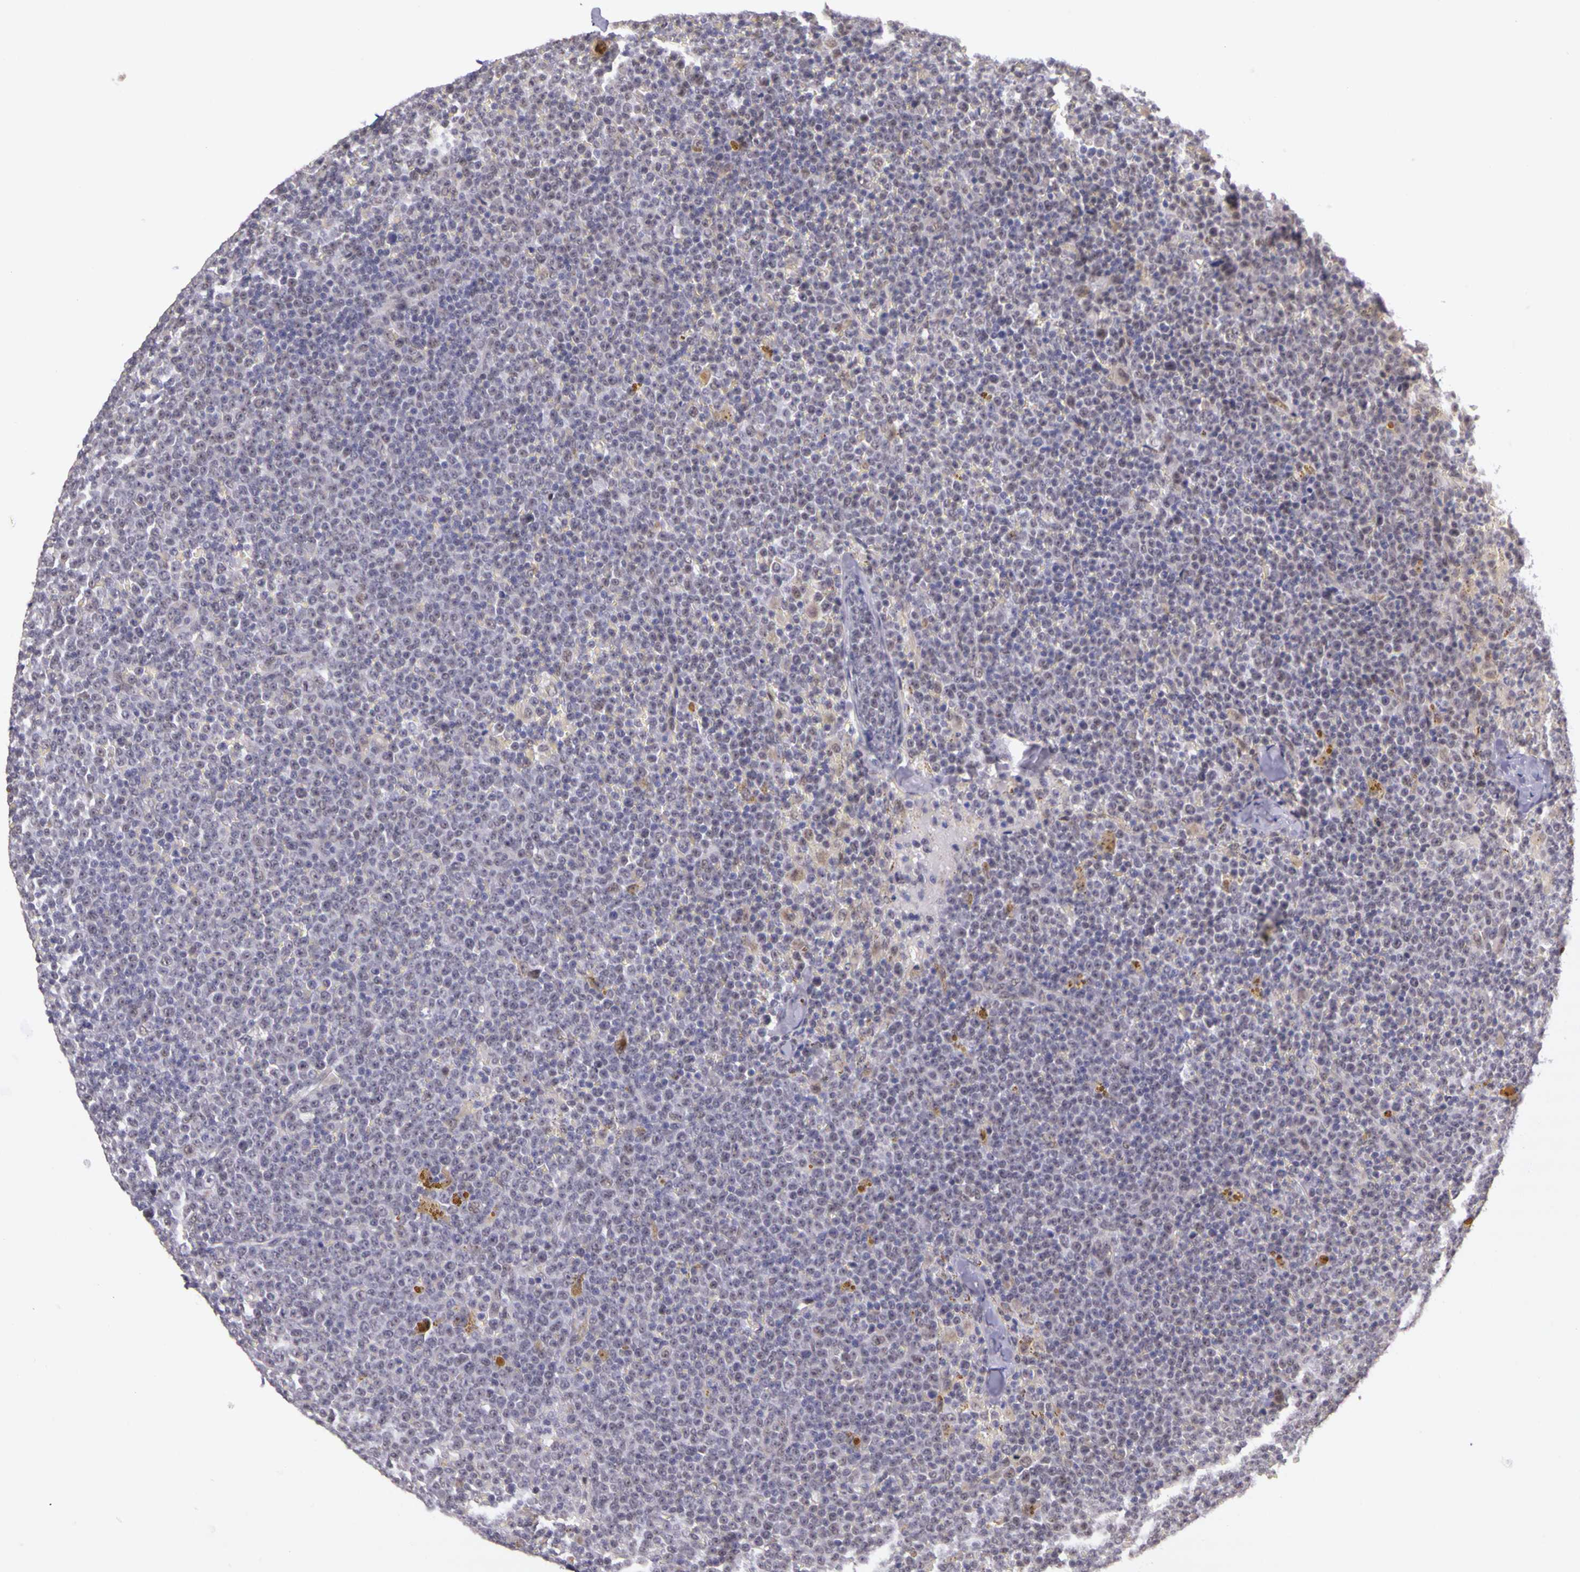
{"staining": {"intensity": "weak", "quantity": "<25%", "location": "nuclear"}, "tissue": "lymphoma", "cell_type": "Tumor cells", "image_type": "cancer", "snomed": [{"axis": "morphology", "description": "Malignant lymphoma, non-Hodgkin's type, Low grade"}, {"axis": "topography", "description": "Lymph node"}], "caption": "There is no significant staining in tumor cells of low-grade malignant lymphoma, non-Hodgkin's type. (Stains: DAB immunohistochemistry with hematoxylin counter stain, Microscopy: brightfield microscopy at high magnification).", "gene": "WDR13", "patient": {"sex": "male", "age": 50}}